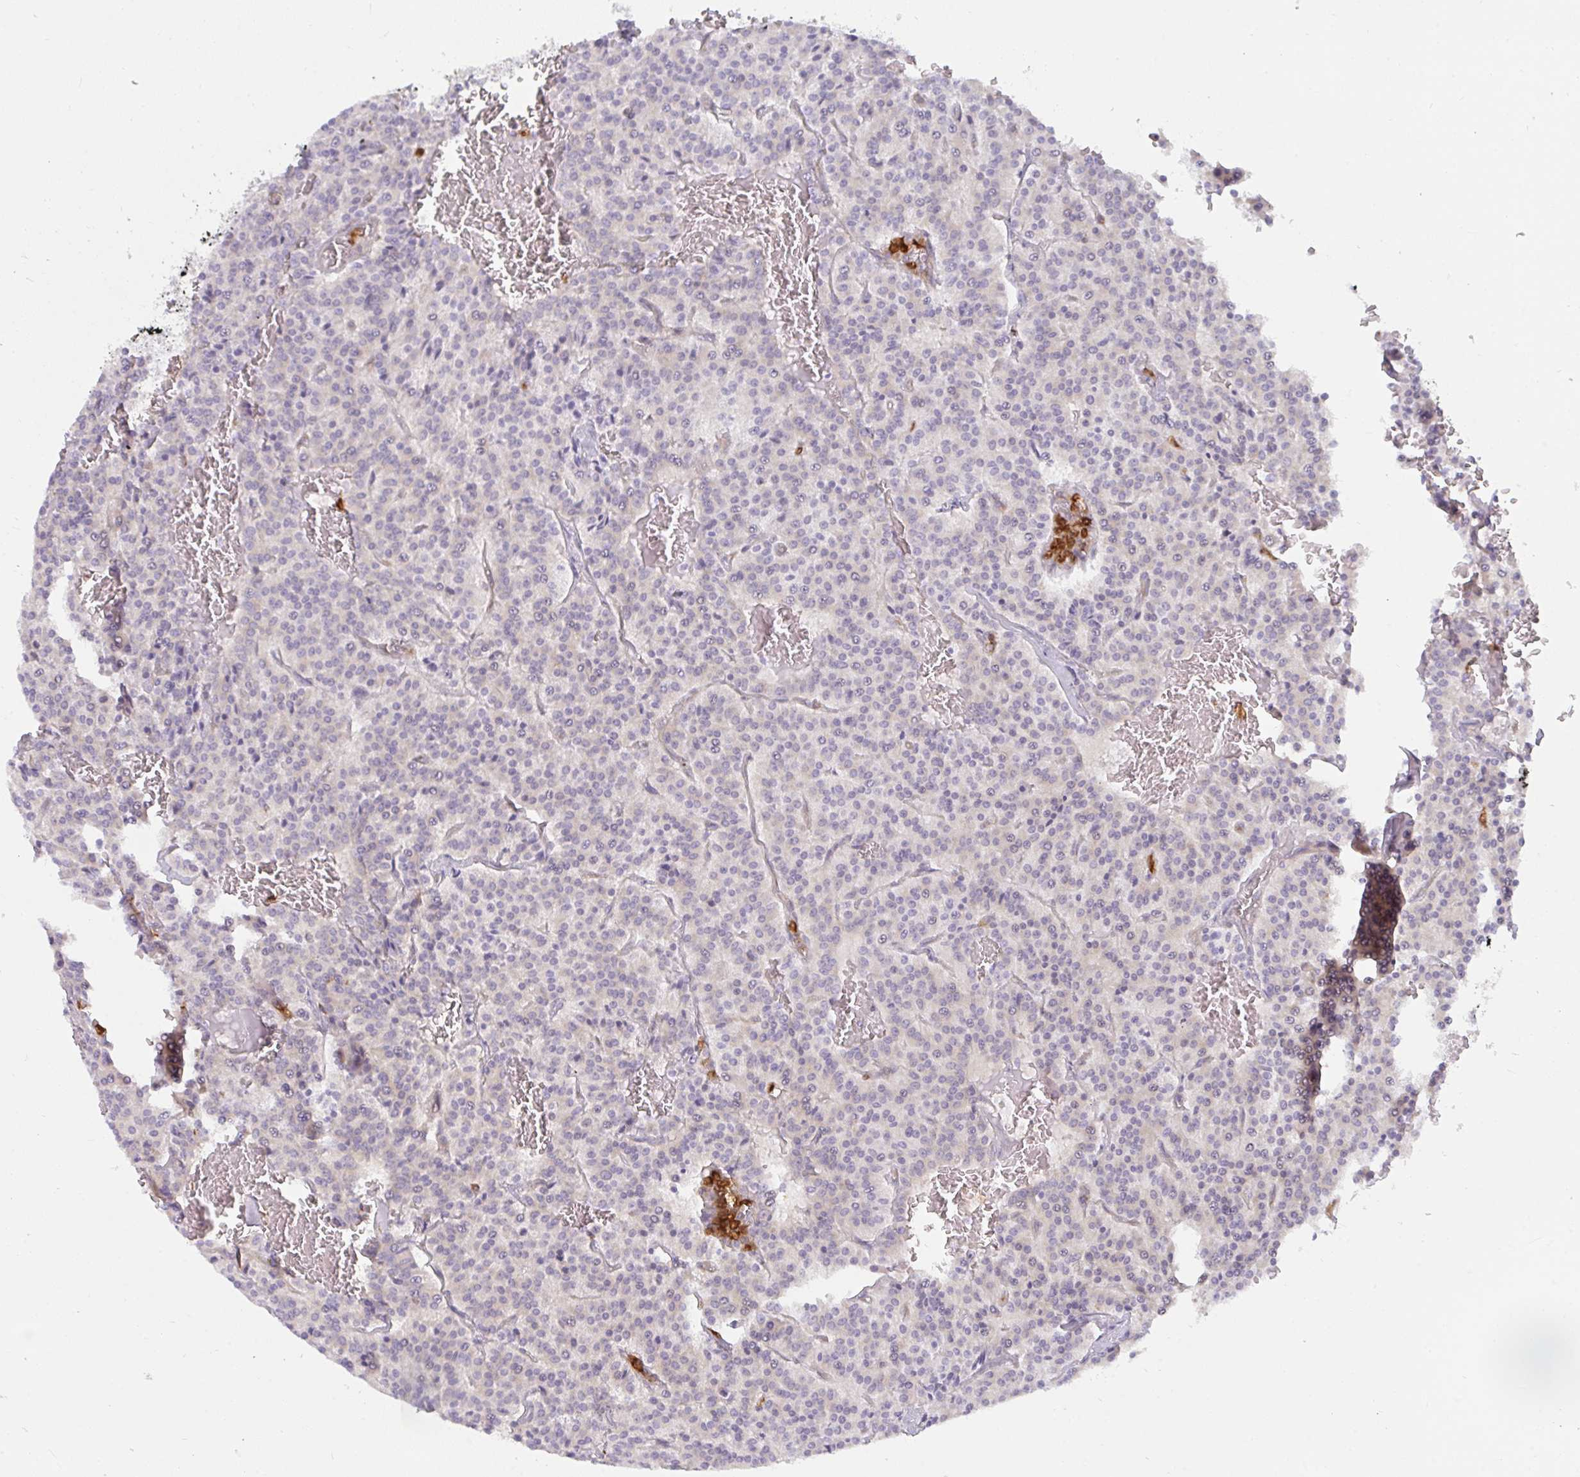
{"staining": {"intensity": "negative", "quantity": "none", "location": "none"}, "tissue": "carcinoid", "cell_type": "Tumor cells", "image_type": "cancer", "snomed": [{"axis": "morphology", "description": "Carcinoid, malignant, NOS"}, {"axis": "topography", "description": "Lung"}], "caption": "Immunohistochemistry (IHC) histopathology image of neoplastic tissue: human carcinoid stained with DAB reveals no significant protein expression in tumor cells. The staining is performed using DAB (3,3'-diaminobenzidine) brown chromogen with nuclei counter-stained in using hematoxylin.", "gene": "CSF3R", "patient": {"sex": "male", "age": 70}}